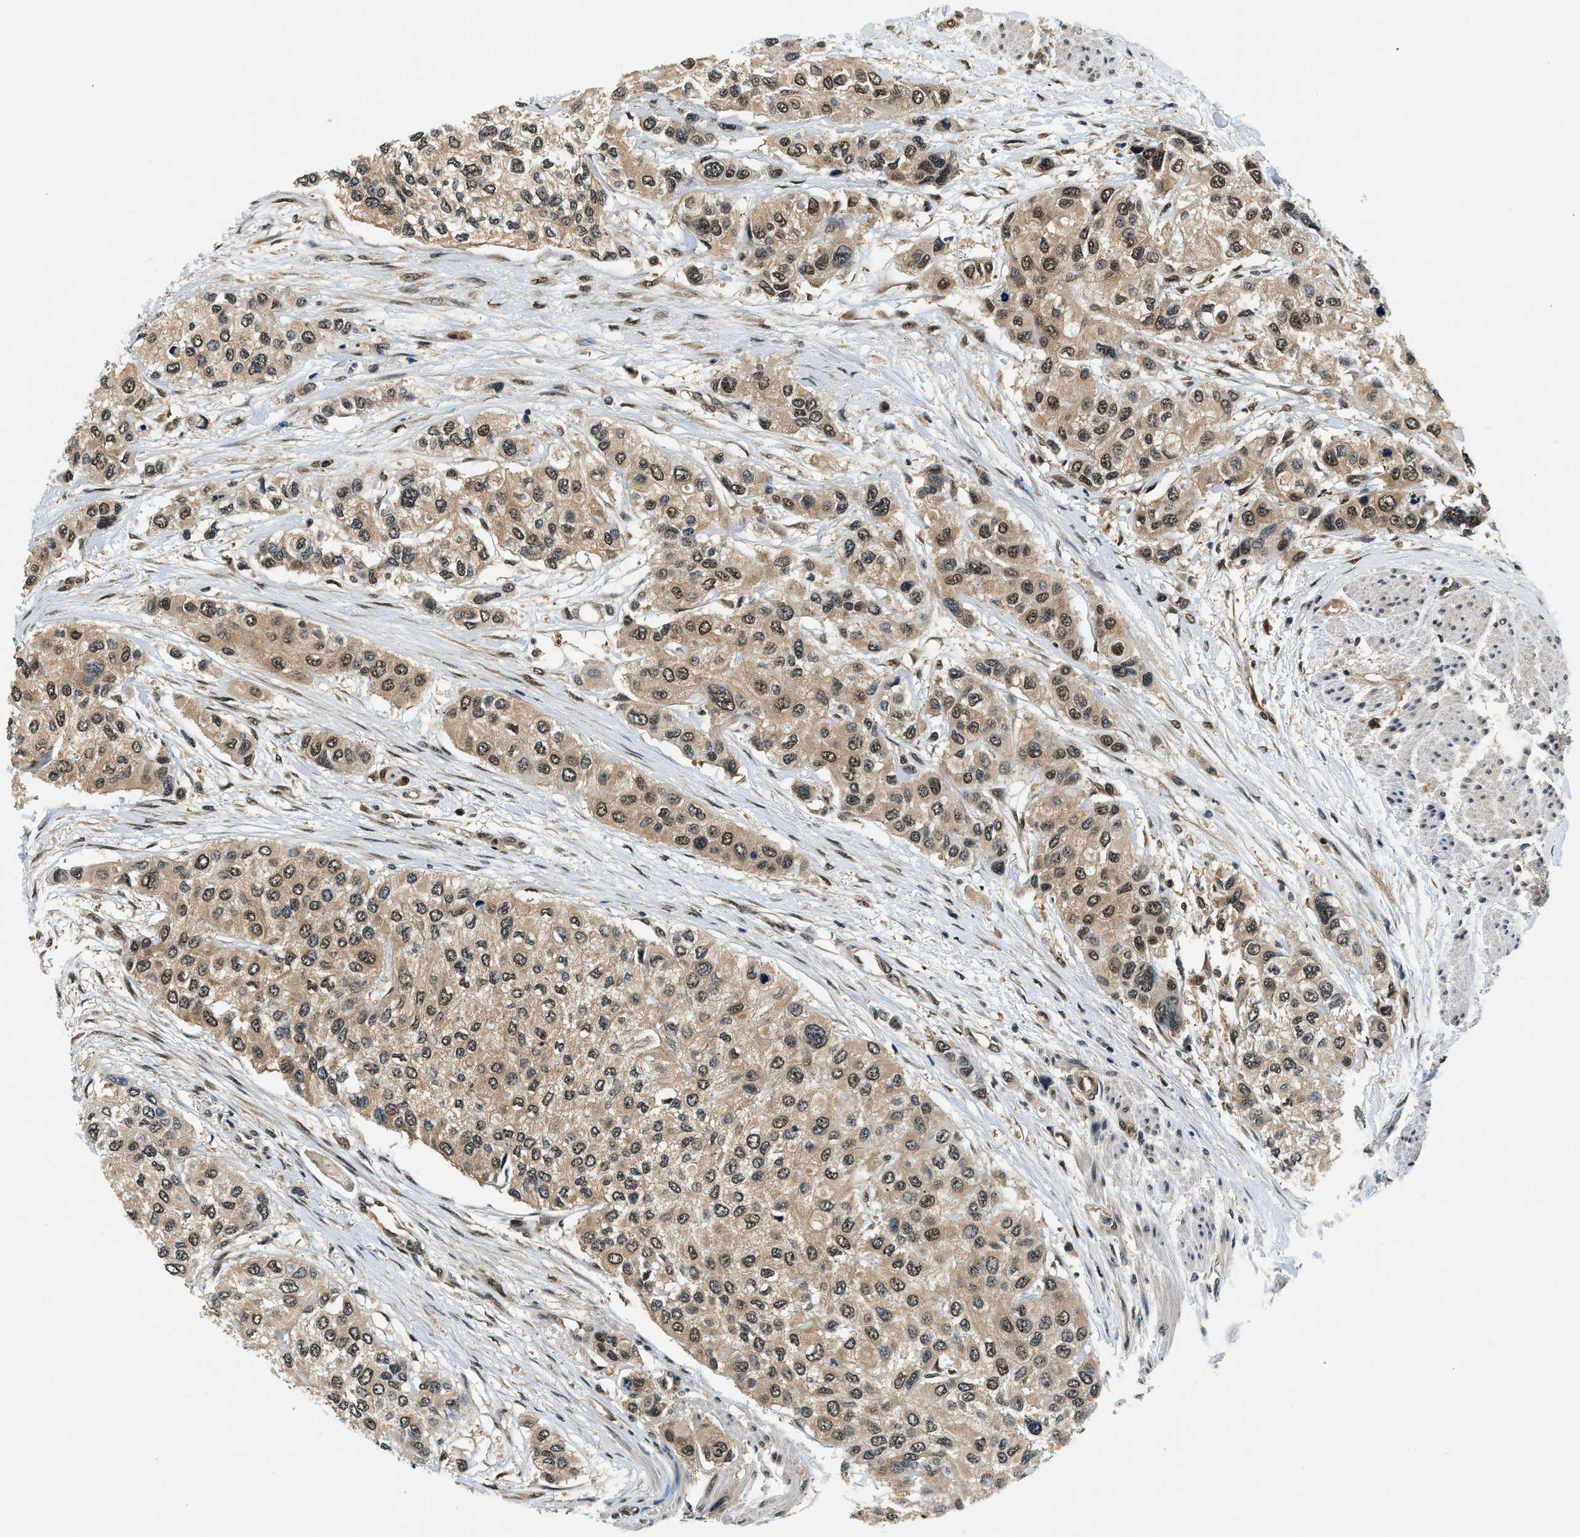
{"staining": {"intensity": "strong", "quantity": ">75%", "location": "cytoplasmic/membranous,nuclear"}, "tissue": "urothelial cancer", "cell_type": "Tumor cells", "image_type": "cancer", "snomed": [{"axis": "morphology", "description": "Urothelial carcinoma, High grade"}, {"axis": "topography", "description": "Urinary bladder"}], "caption": "Tumor cells display high levels of strong cytoplasmic/membranous and nuclear staining in about >75% of cells in human urothelial cancer. The protein is shown in brown color, while the nuclei are stained blue.", "gene": "PSMD3", "patient": {"sex": "female", "age": 56}}